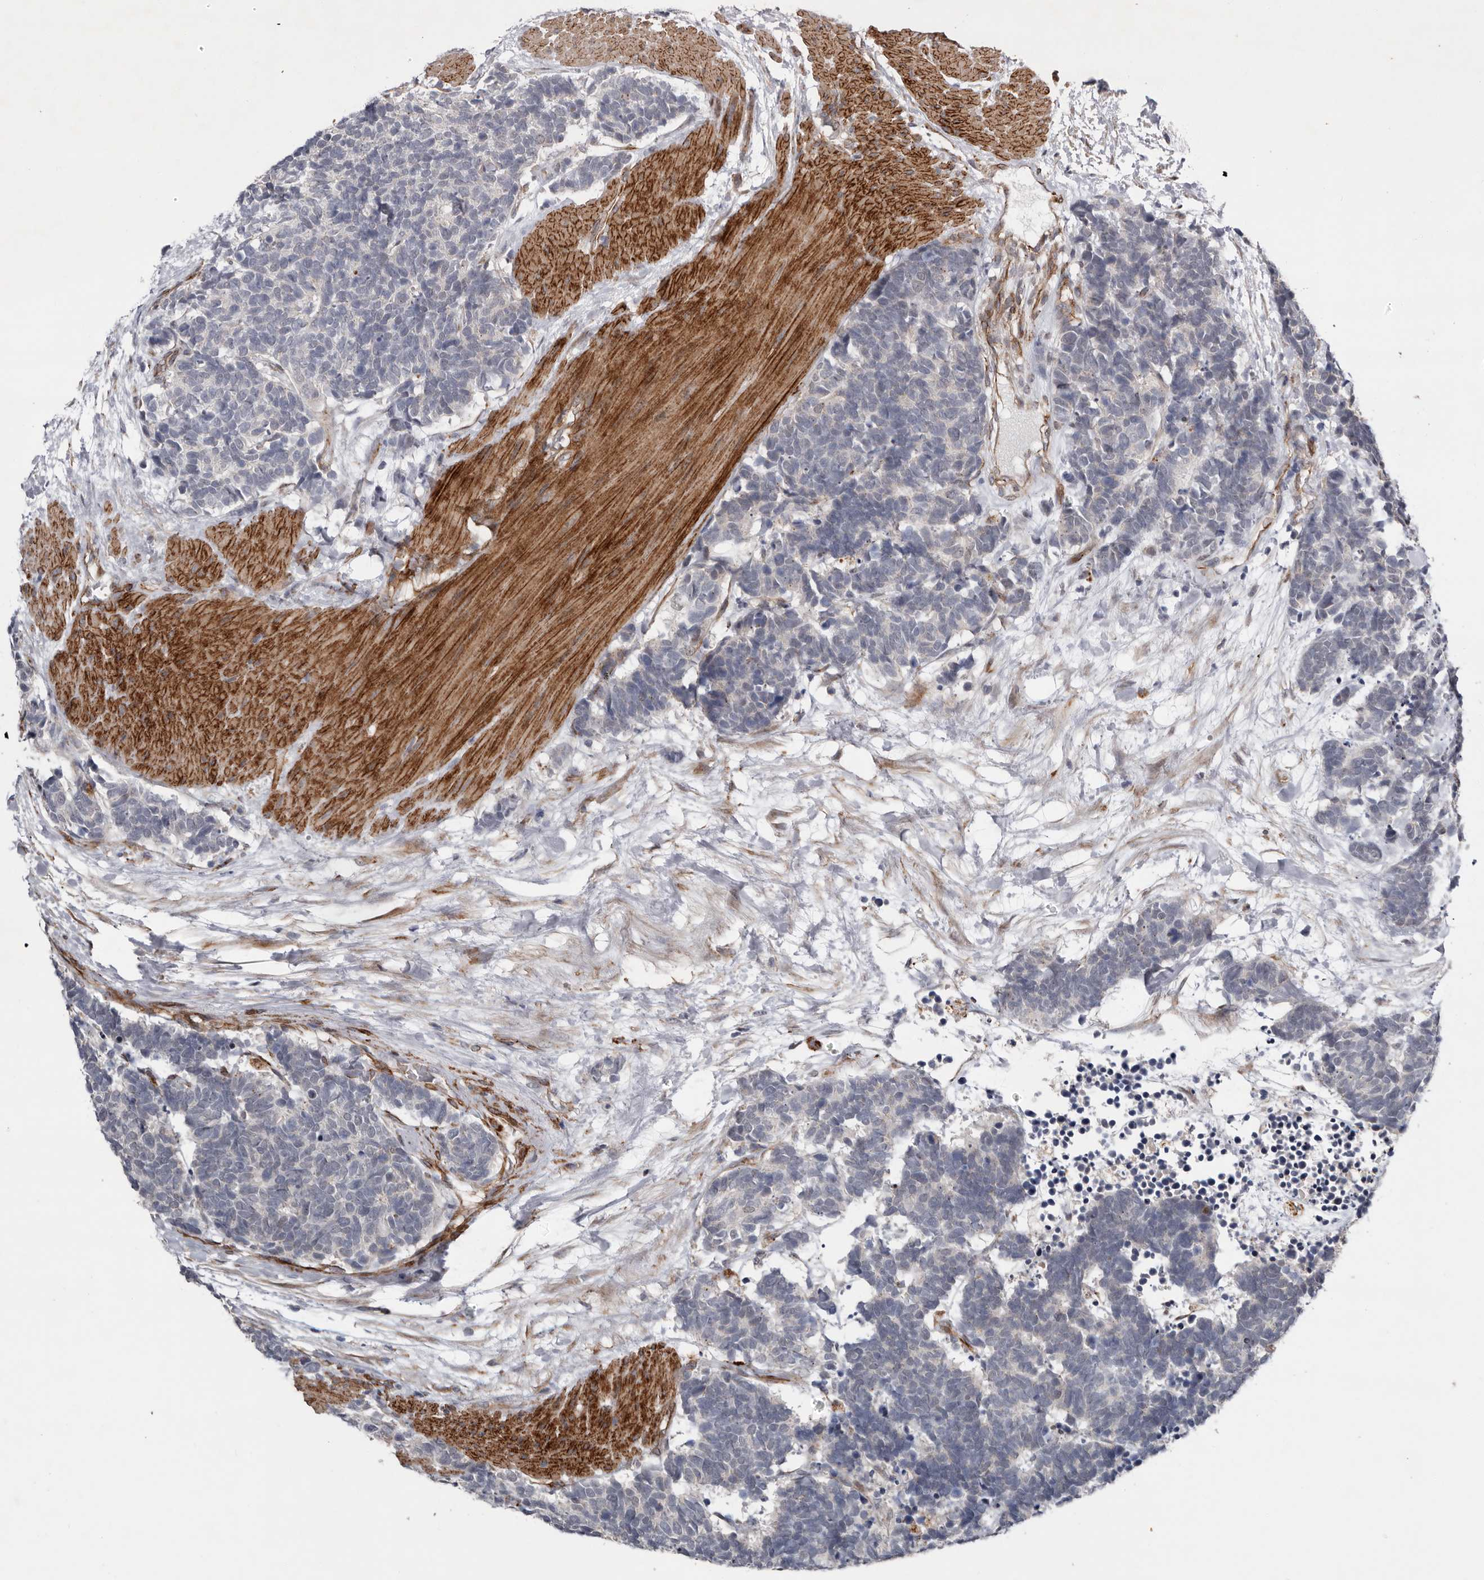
{"staining": {"intensity": "negative", "quantity": "none", "location": "none"}, "tissue": "carcinoid", "cell_type": "Tumor cells", "image_type": "cancer", "snomed": [{"axis": "morphology", "description": "Carcinoma, NOS"}, {"axis": "morphology", "description": "Carcinoid, malignant, NOS"}, {"axis": "topography", "description": "Urinary bladder"}], "caption": "An immunohistochemistry (IHC) histopathology image of carcinoma is shown. There is no staining in tumor cells of carcinoma.", "gene": "RANBP17", "patient": {"sex": "male", "age": 57}}